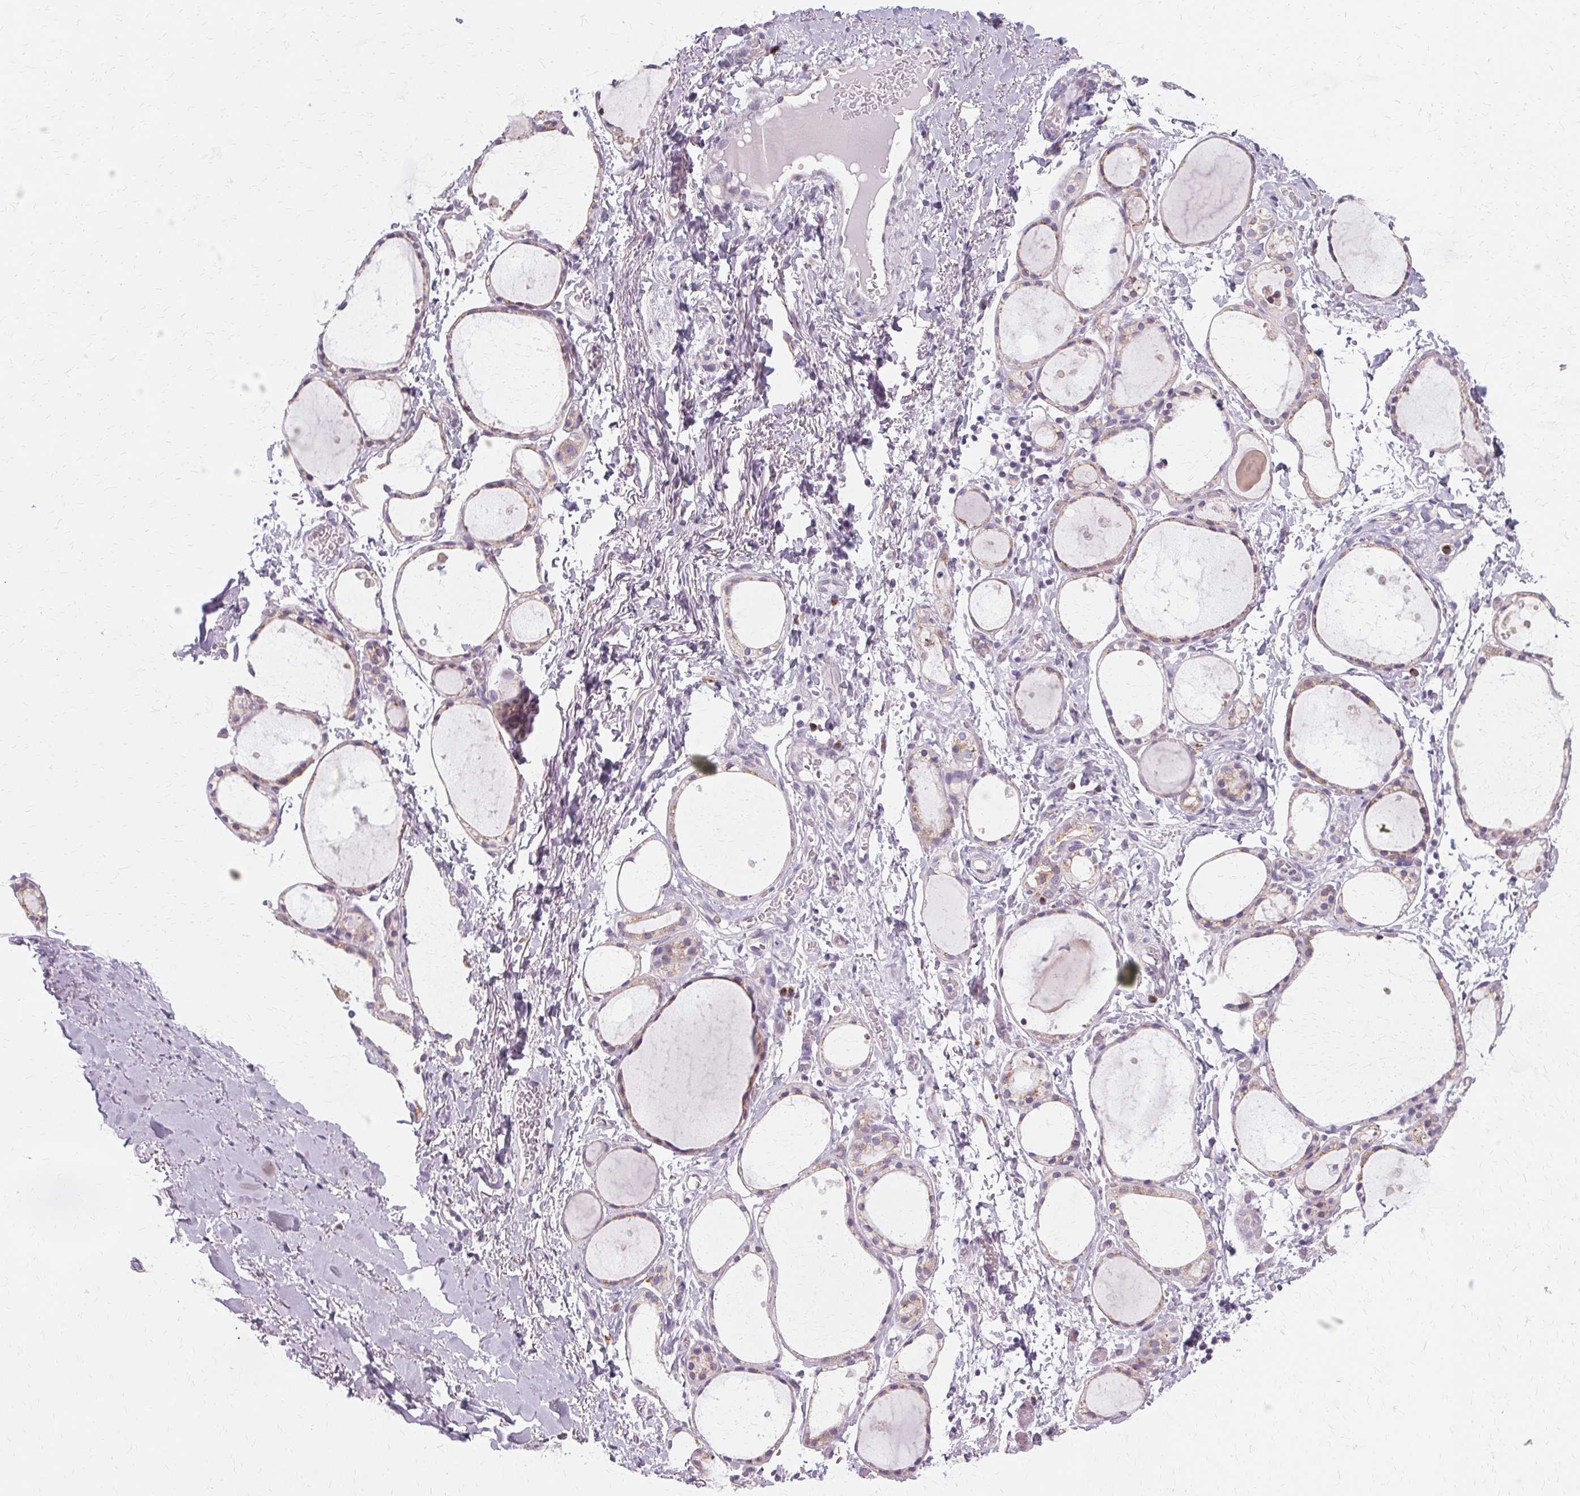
{"staining": {"intensity": "negative", "quantity": "none", "location": "none"}, "tissue": "thyroid gland", "cell_type": "Glandular cells", "image_type": "normal", "snomed": [{"axis": "morphology", "description": "Normal tissue, NOS"}, {"axis": "topography", "description": "Thyroid gland"}], "caption": "The photomicrograph demonstrates no significant positivity in glandular cells of thyroid gland. (Immunohistochemistry, brightfield microscopy, high magnification).", "gene": "FCRL3", "patient": {"sex": "male", "age": 68}}